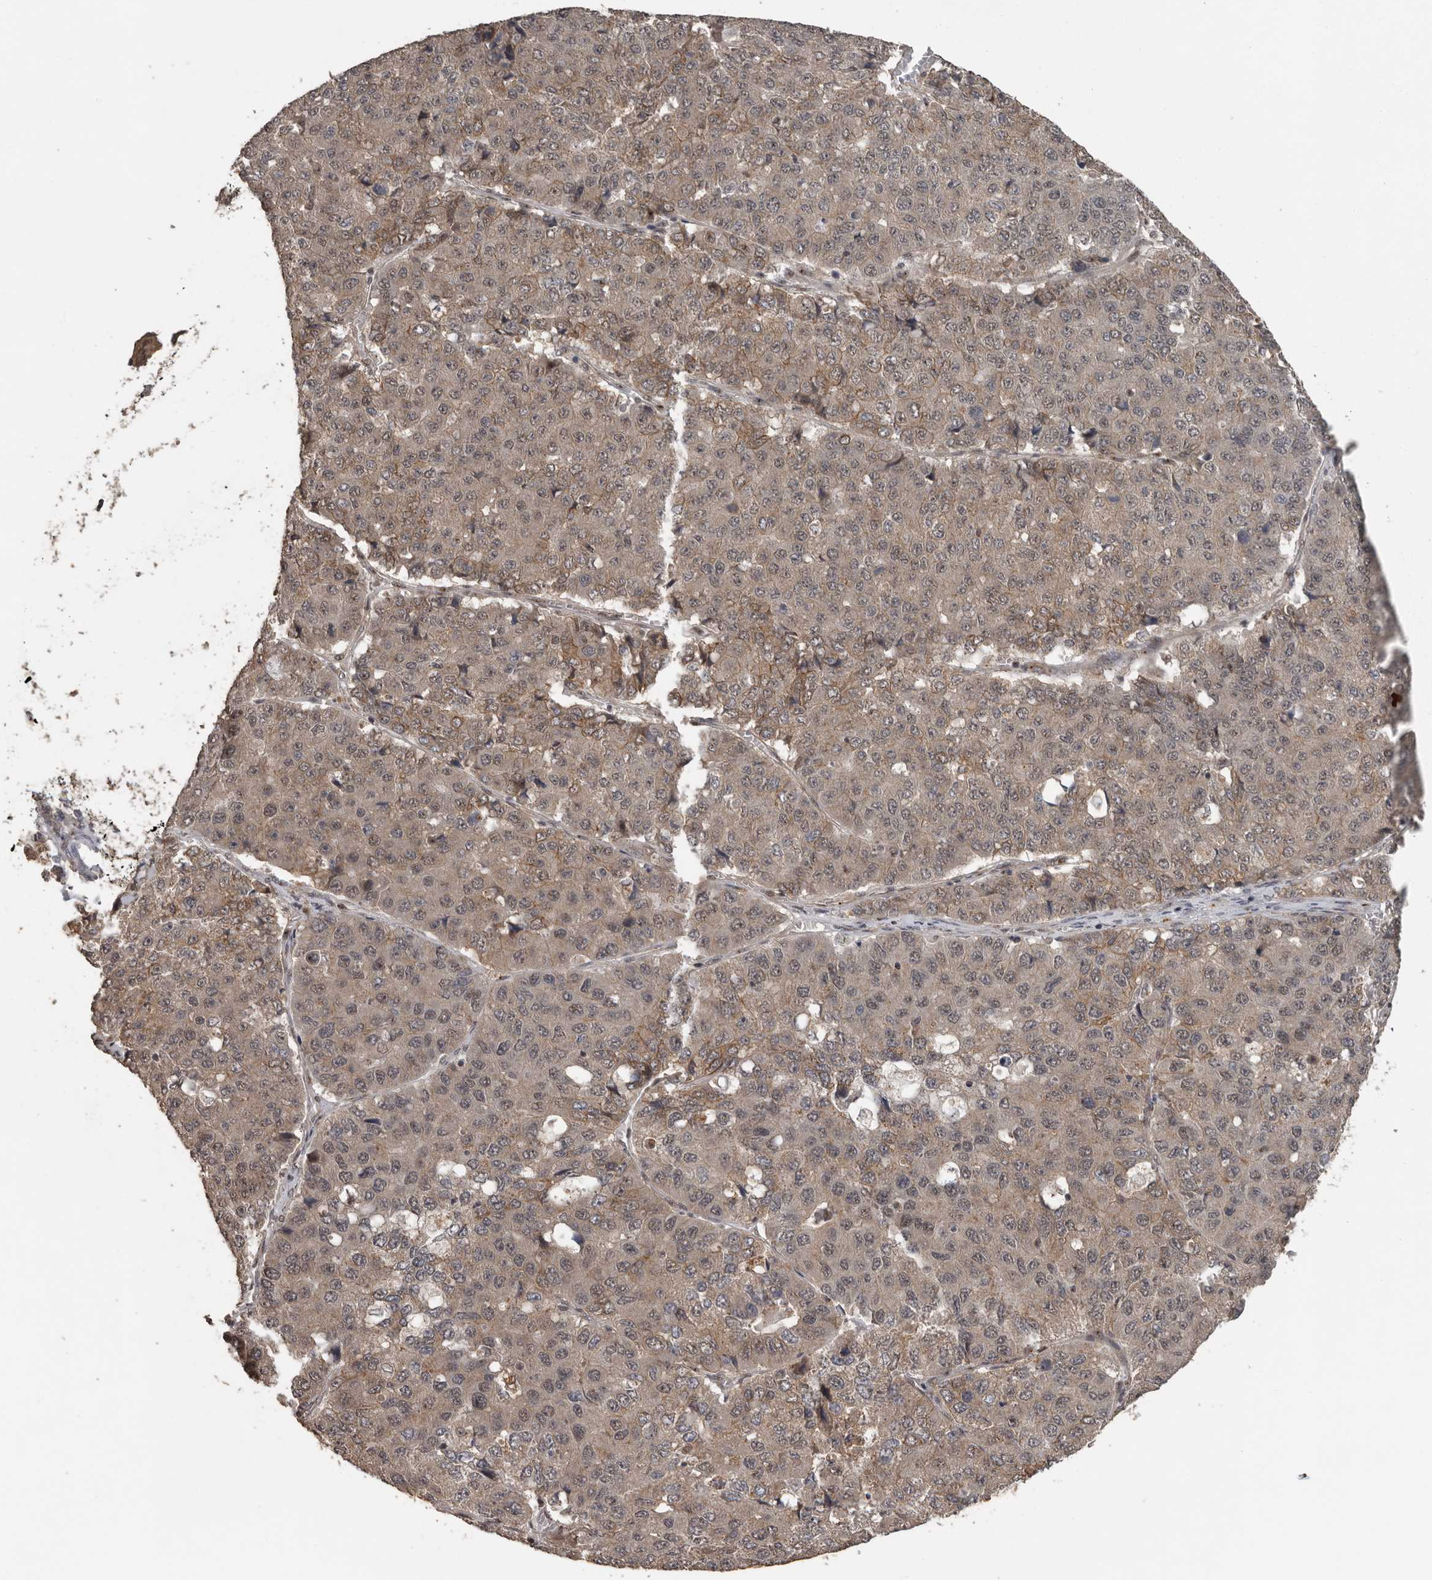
{"staining": {"intensity": "weak", "quantity": "25%-75%", "location": "cytoplasmic/membranous"}, "tissue": "pancreatic cancer", "cell_type": "Tumor cells", "image_type": "cancer", "snomed": [{"axis": "morphology", "description": "Adenocarcinoma, NOS"}, {"axis": "topography", "description": "Pancreas"}], "caption": "The micrograph shows staining of adenocarcinoma (pancreatic), revealing weak cytoplasmic/membranous protein expression (brown color) within tumor cells. The protein of interest is stained brown, and the nuclei are stained in blue (DAB IHC with brightfield microscopy, high magnification).", "gene": "CEP350", "patient": {"sex": "male", "age": 50}}